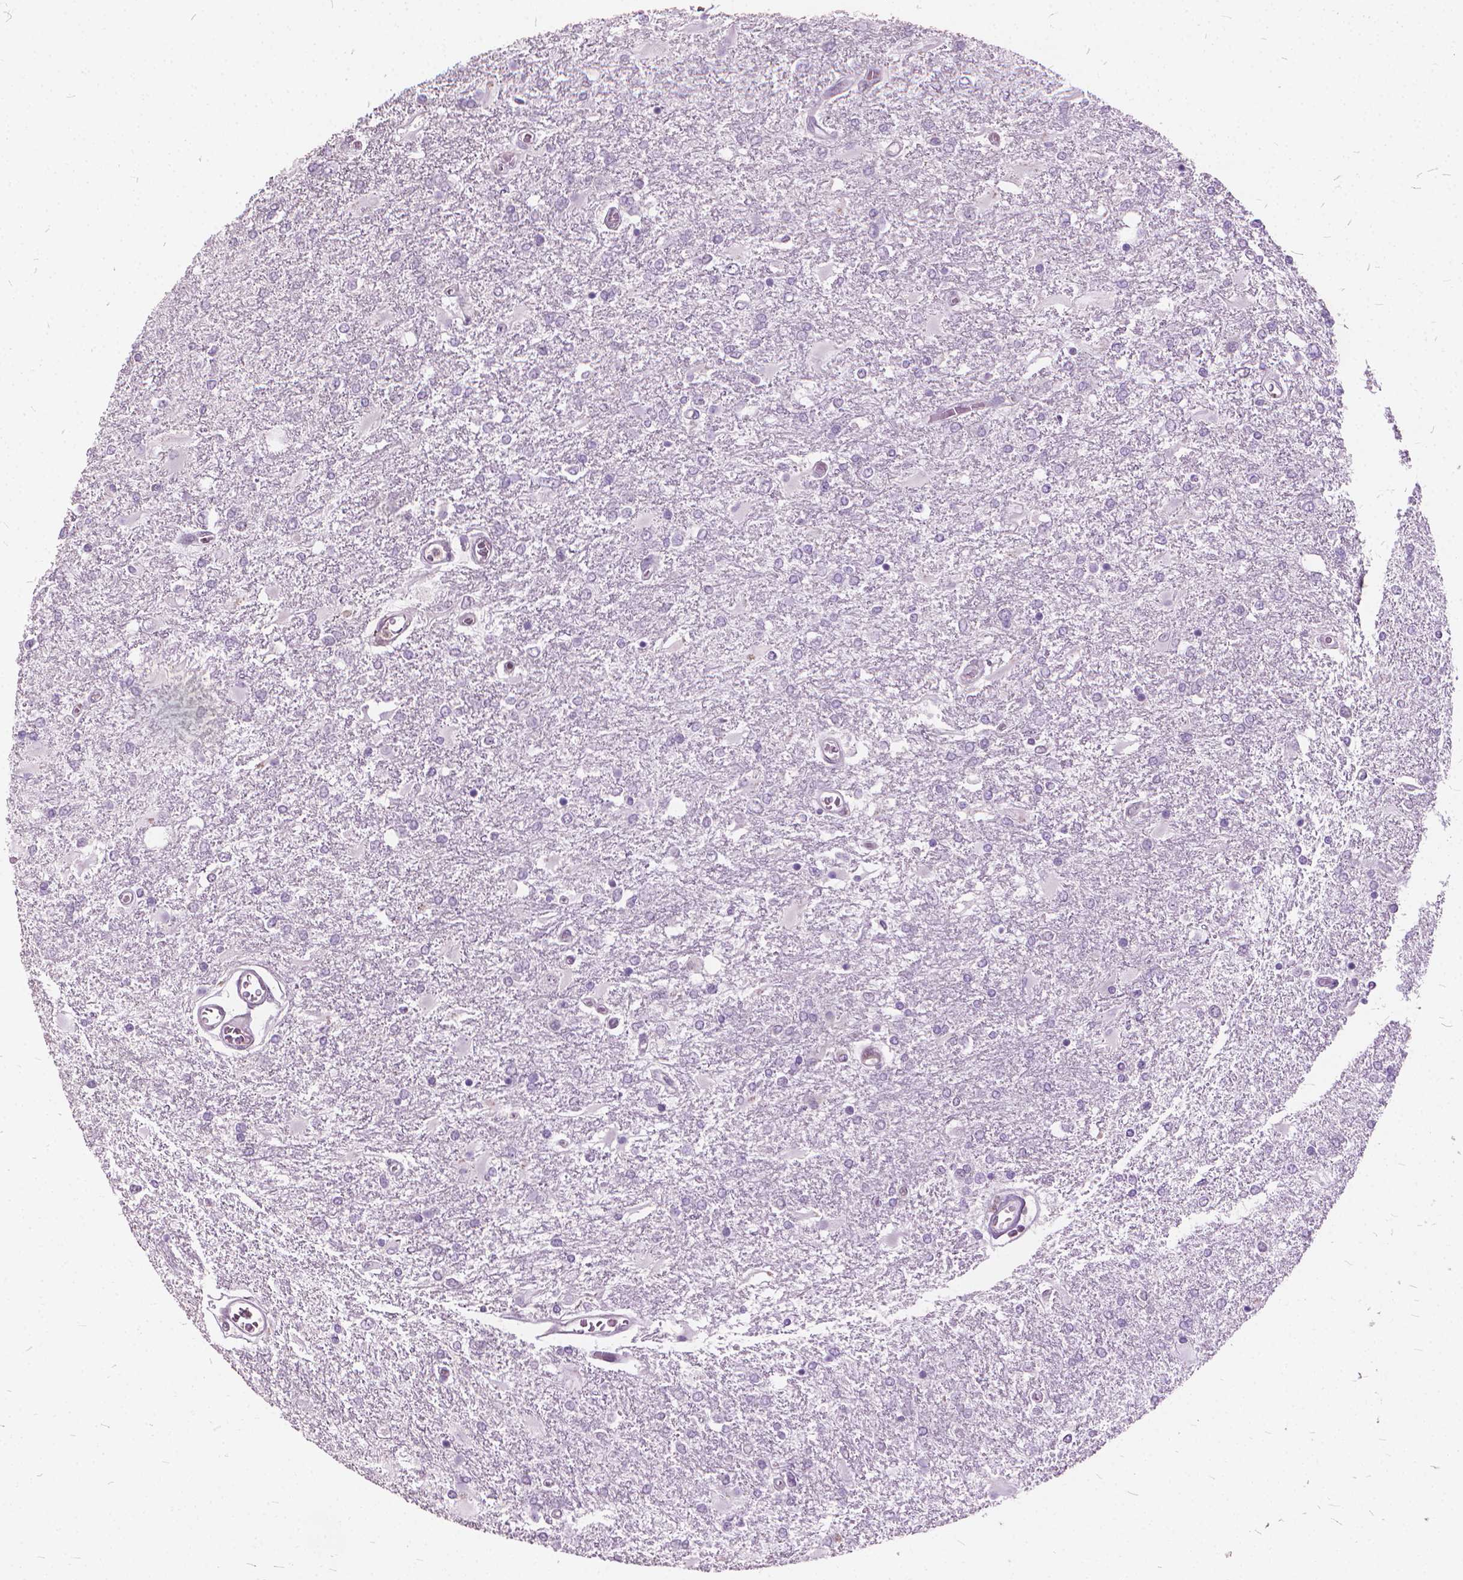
{"staining": {"intensity": "negative", "quantity": "none", "location": "none"}, "tissue": "glioma", "cell_type": "Tumor cells", "image_type": "cancer", "snomed": [{"axis": "morphology", "description": "Glioma, malignant, High grade"}, {"axis": "topography", "description": "Cerebral cortex"}], "caption": "A micrograph of malignant glioma (high-grade) stained for a protein shows no brown staining in tumor cells.", "gene": "STAT5B", "patient": {"sex": "male", "age": 79}}